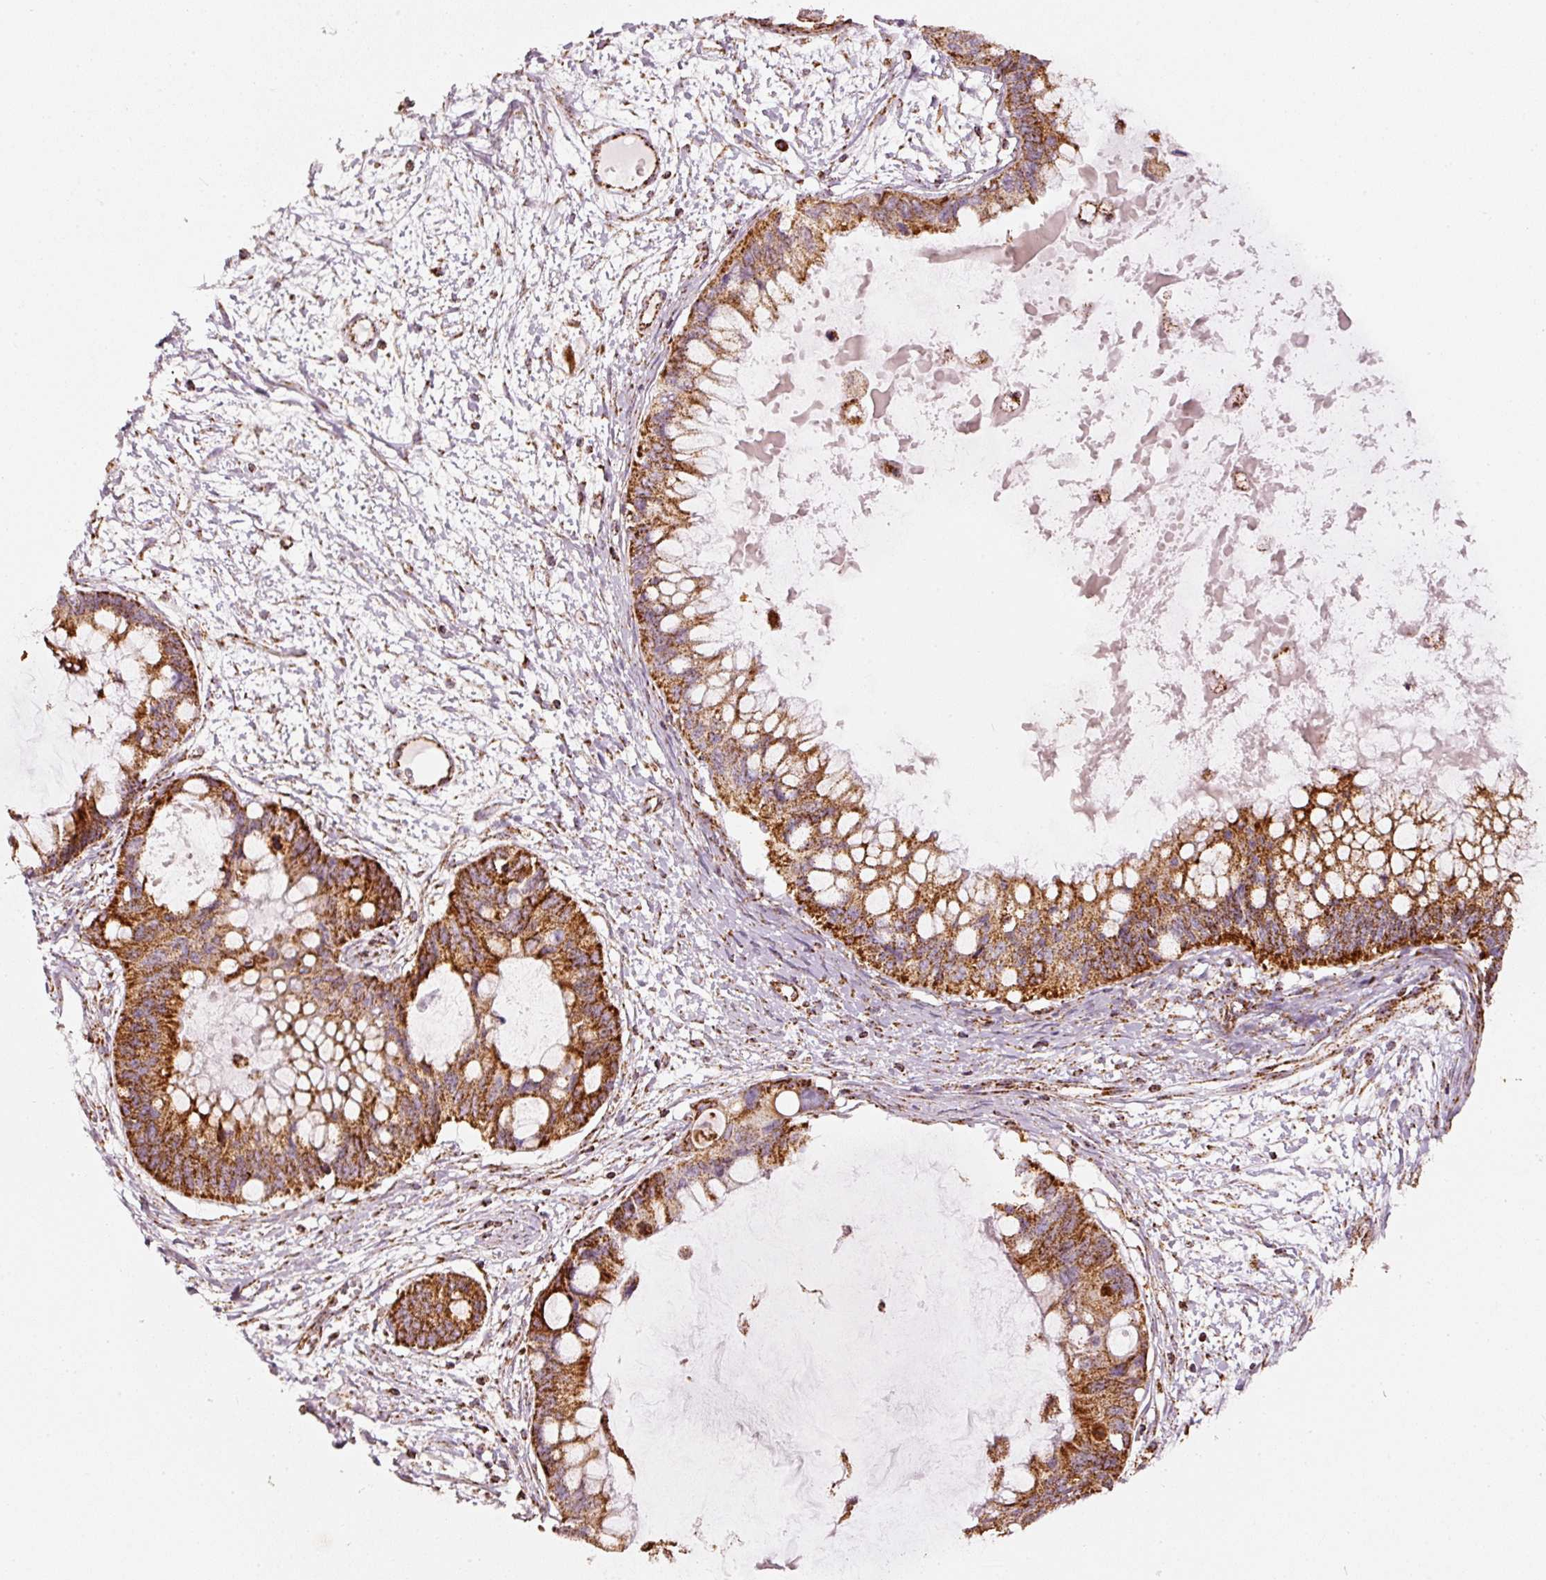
{"staining": {"intensity": "strong", "quantity": ">75%", "location": "cytoplasmic/membranous"}, "tissue": "ovarian cancer", "cell_type": "Tumor cells", "image_type": "cancer", "snomed": [{"axis": "morphology", "description": "Cystadenocarcinoma, mucinous, NOS"}, {"axis": "topography", "description": "Ovary"}], "caption": "Protein staining of mucinous cystadenocarcinoma (ovarian) tissue demonstrates strong cytoplasmic/membranous staining in approximately >75% of tumor cells. (Brightfield microscopy of DAB IHC at high magnification).", "gene": "UQCRC1", "patient": {"sex": "female", "age": 63}}